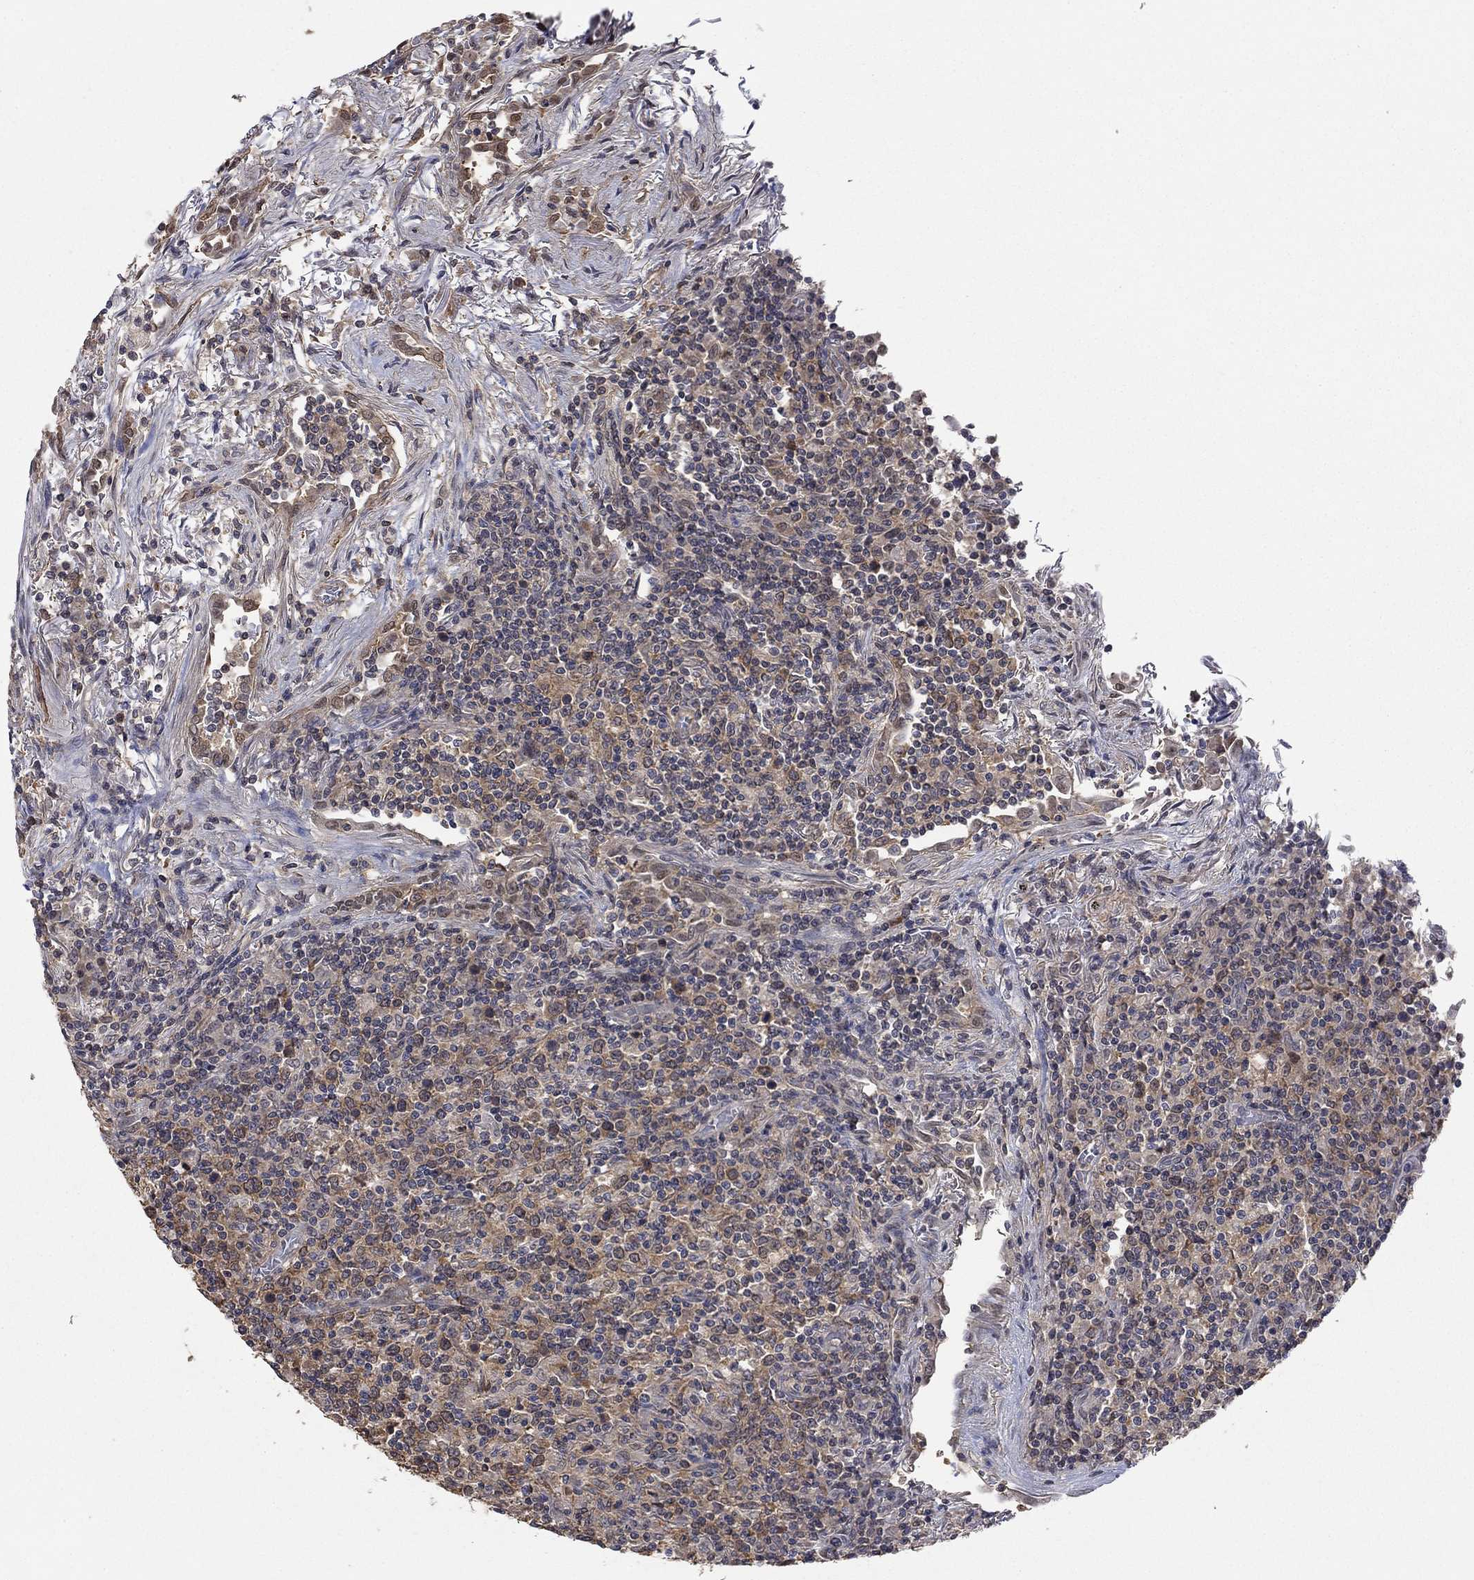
{"staining": {"intensity": "weak", "quantity": ">75%", "location": "cytoplasmic/membranous"}, "tissue": "lymphoma", "cell_type": "Tumor cells", "image_type": "cancer", "snomed": [{"axis": "morphology", "description": "Malignant lymphoma, non-Hodgkin's type, High grade"}, {"axis": "topography", "description": "Lung"}], "caption": "Tumor cells display weak cytoplasmic/membranous expression in about >75% of cells in malignant lymphoma, non-Hodgkin's type (high-grade).", "gene": "RNF114", "patient": {"sex": "male", "age": 79}}